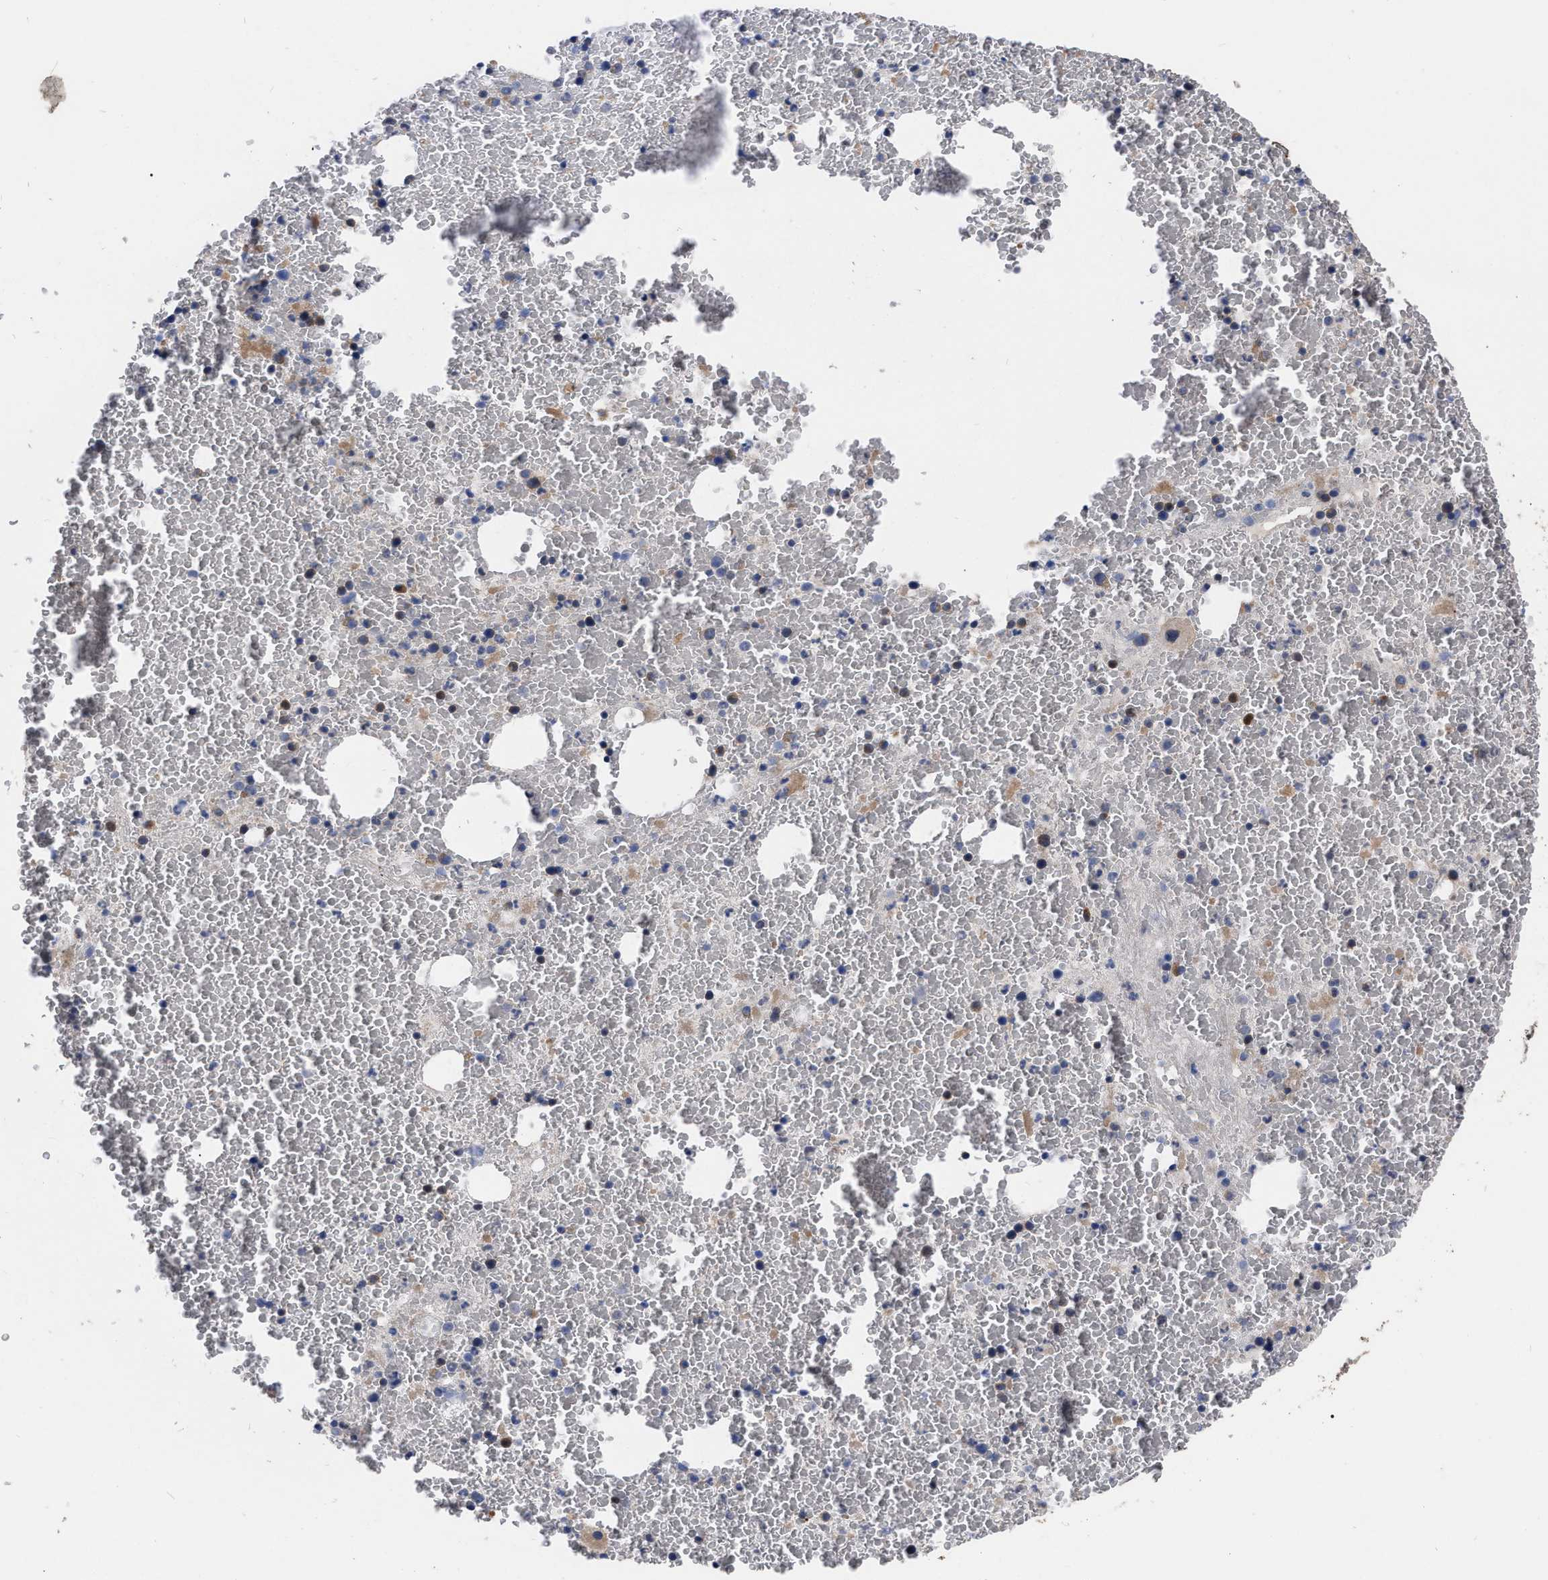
{"staining": {"intensity": "weak", "quantity": "<25%", "location": "cytoplasmic/membranous"}, "tissue": "bone marrow", "cell_type": "Hematopoietic cells", "image_type": "normal", "snomed": [{"axis": "morphology", "description": "Normal tissue, NOS"}, {"axis": "morphology", "description": "Inflammation, NOS"}, {"axis": "topography", "description": "Bone marrow"}], "caption": "This histopathology image is of benign bone marrow stained with IHC to label a protein in brown with the nuclei are counter-stained blue. There is no expression in hematopoietic cells.", "gene": "MLST8", "patient": {"sex": "male", "age": 47}}